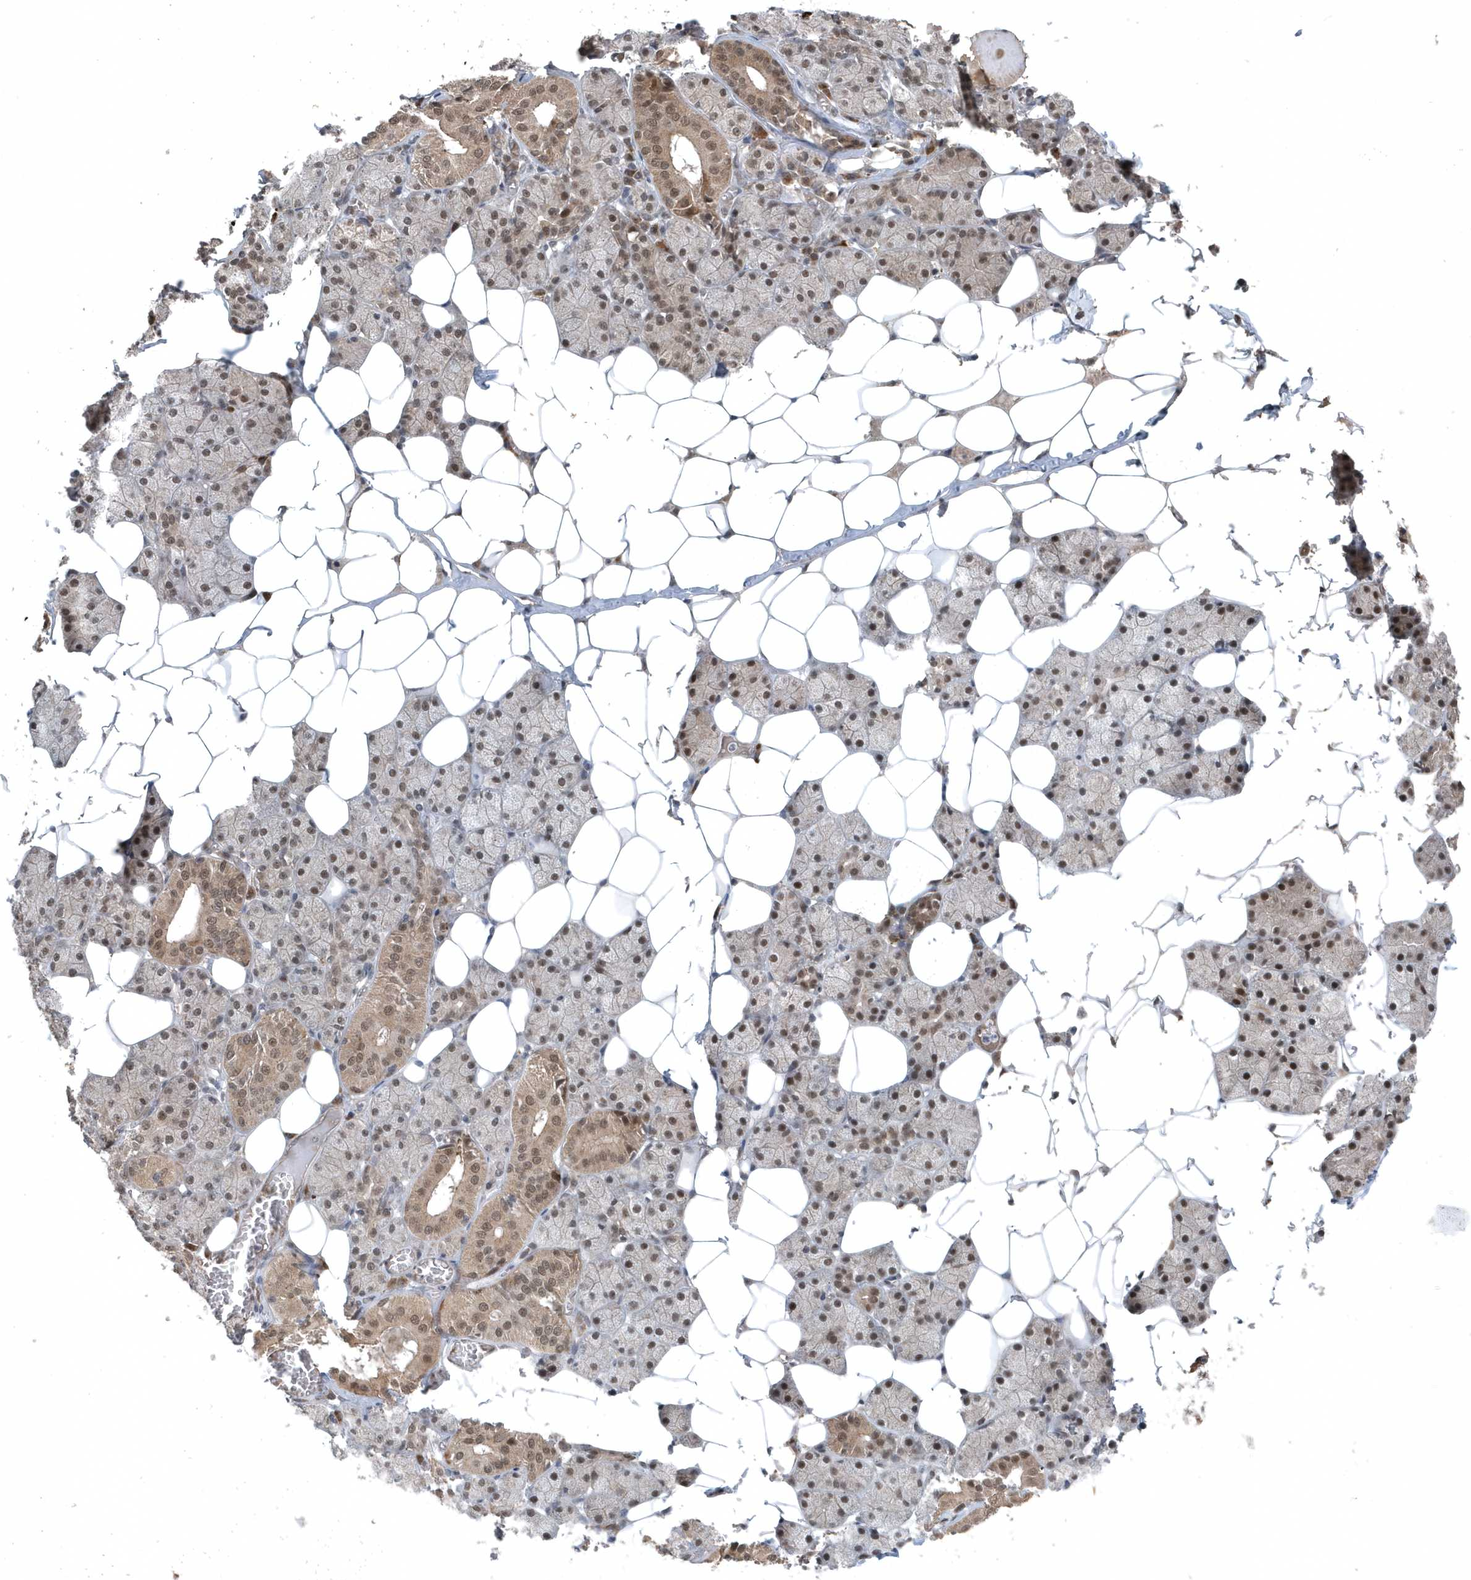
{"staining": {"intensity": "moderate", "quantity": ">75%", "location": "cytoplasmic/membranous,nuclear"}, "tissue": "salivary gland", "cell_type": "Glandular cells", "image_type": "normal", "snomed": [{"axis": "morphology", "description": "Normal tissue, NOS"}, {"axis": "topography", "description": "Salivary gland"}], "caption": "IHC (DAB (3,3'-diaminobenzidine)) staining of benign salivary gland shows moderate cytoplasmic/membranous,nuclear protein staining in approximately >75% of glandular cells.", "gene": "QTRT2", "patient": {"sex": "female", "age": 33}}